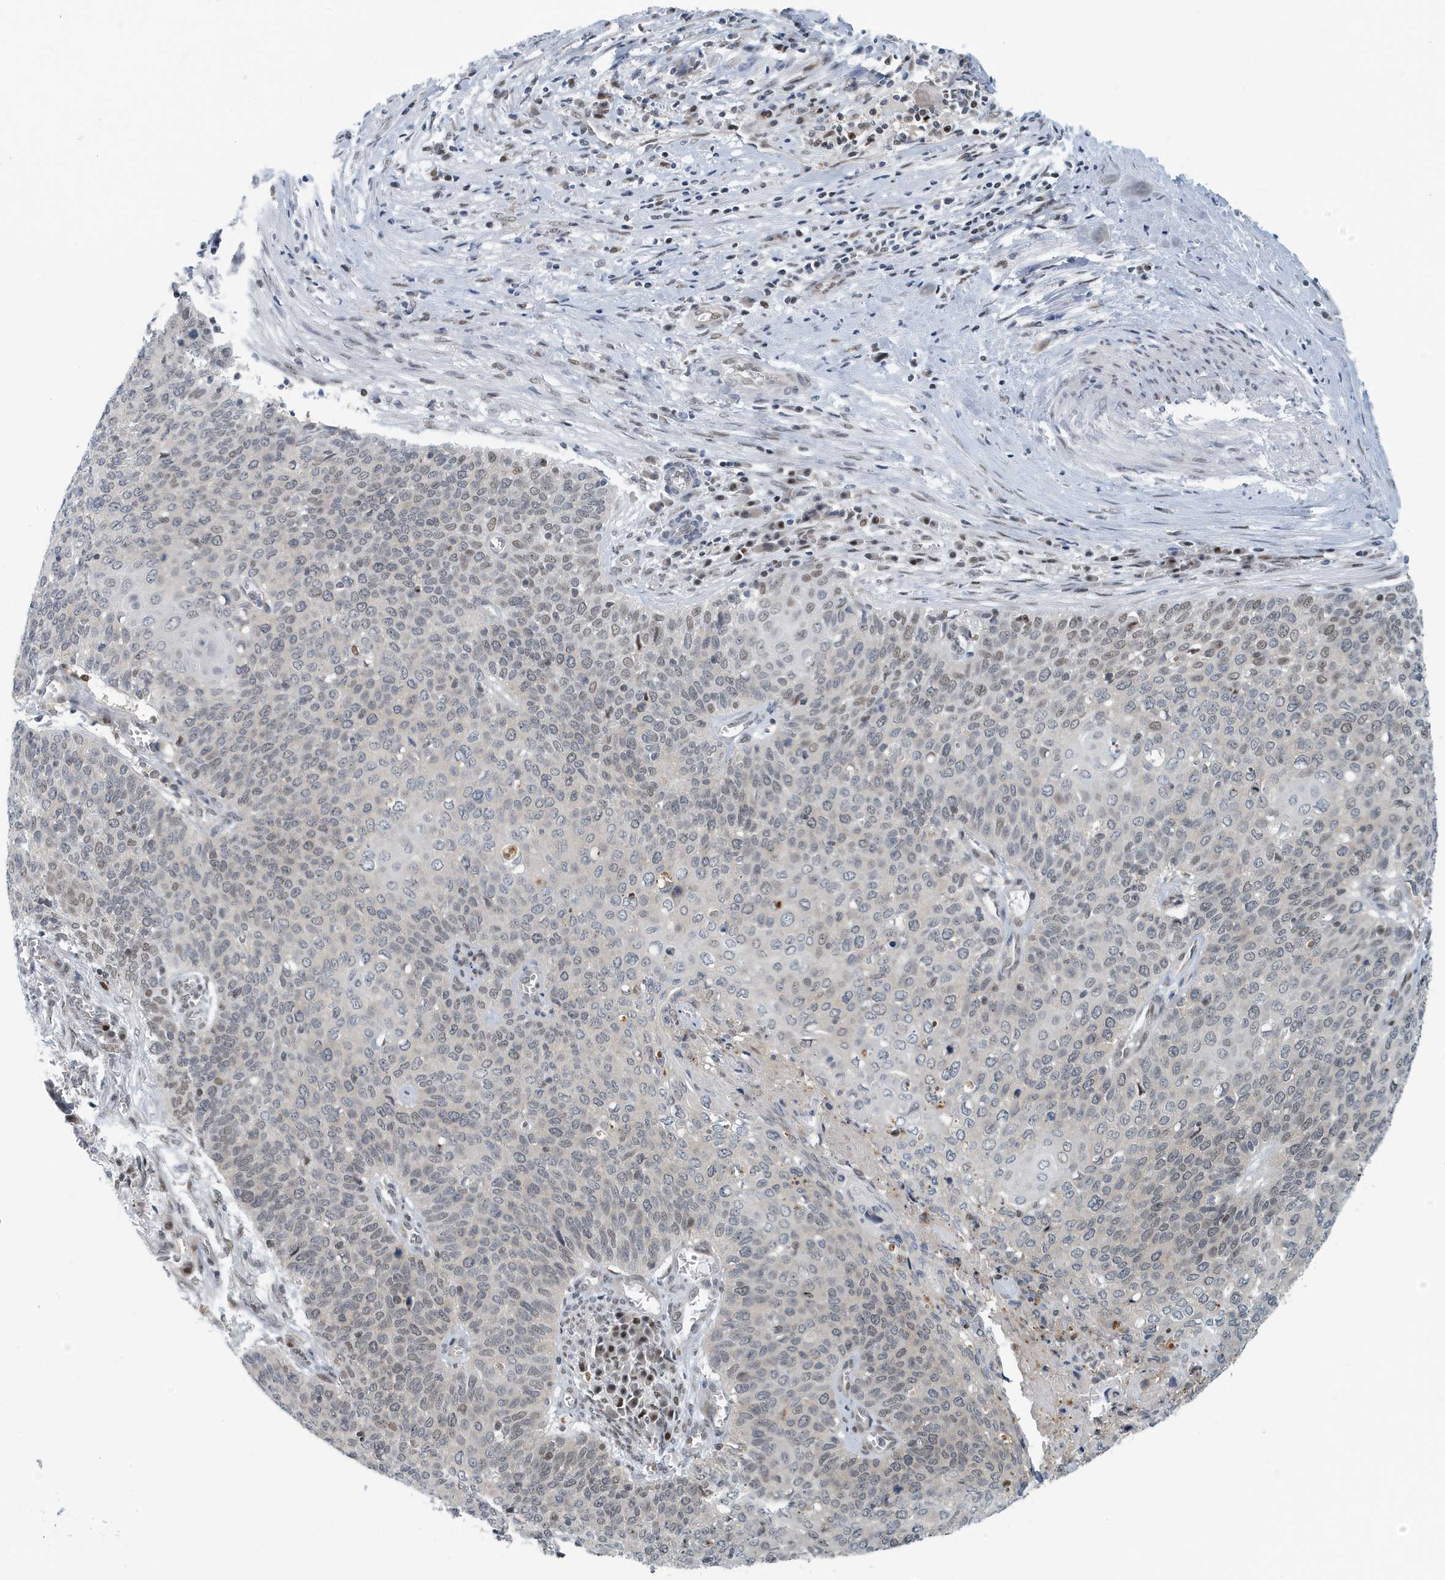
{"staining": {"intensity": "weak", "quantity": "<25%", "location": "nuclear"}, "tissue": "cervical cancer", "cell_type": "Tumor cells", "image_type": "cancer", "snomed": [{"axis": "morphology", "description": "Squamous cell carcinoma, NOS"}, {"axis": "topography", "description": "Cervix"}], "caption": "Tumor cells show no significant positivity in cervical cancer.", "gene": "KIF15", "patient": {"sex": "female", "age": 39}}